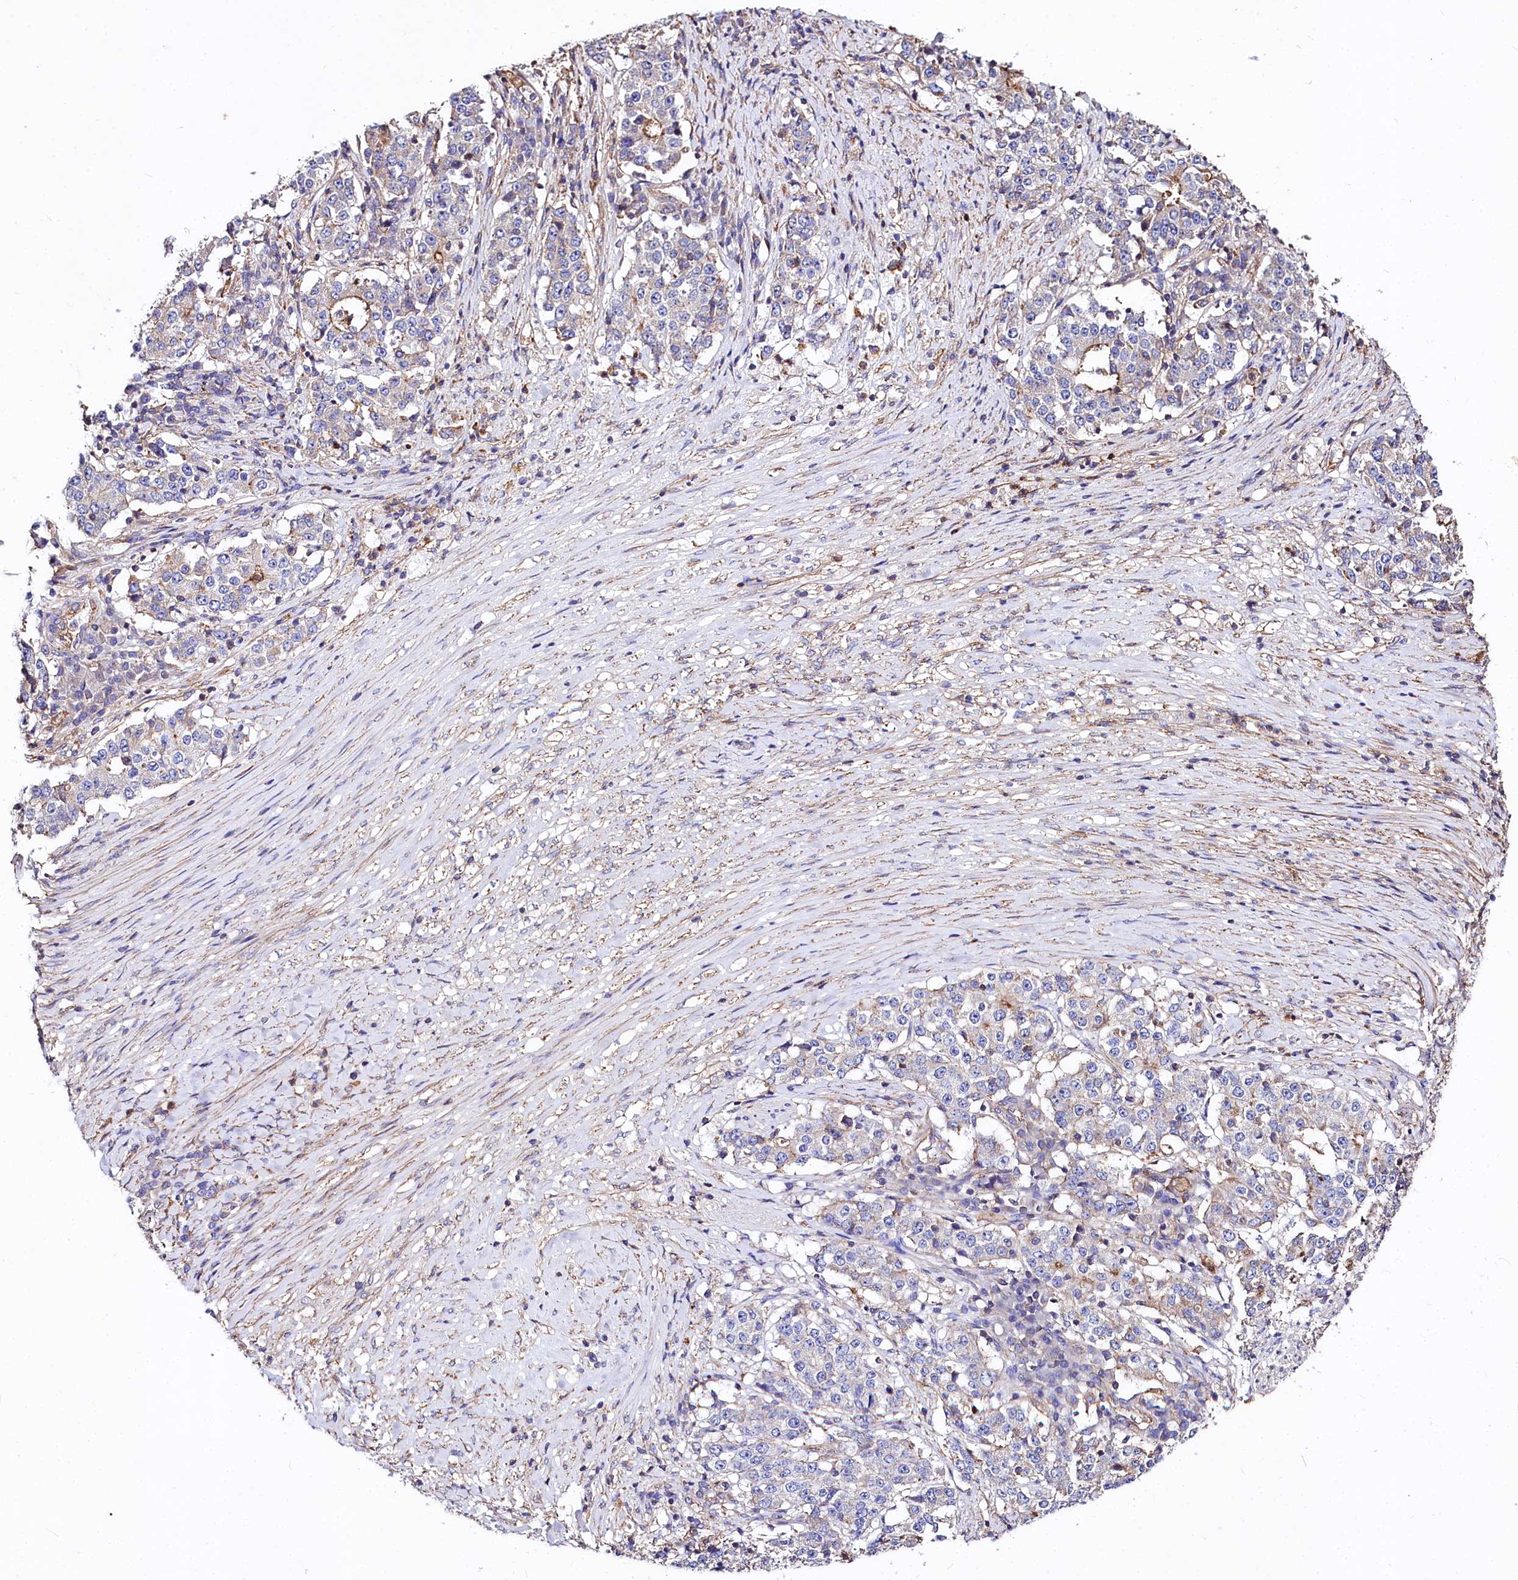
{"staining": {"intensity": "moderate", "quantity": "<25%", "location": "cytoplasmic/membranous"}, "tissue": "stomach cancer", "cell_type": "Tumor cells", "image_type": "cancer", "snomed": [{"axis": "morphology", "description": "Adenocarcinoma, NOS"}, {"axis": "topography", "description": "Stomach"}], "caption": "A high-resolution histopathology image shows immunohistochemistry (IHC) staining of stomach adenocarcinoma, which exhibits moderate cytoplasmic/membranous staining in about <25% of tumor cells.", "gene": "FCHSD2", "patient": {"sex": "male", "age": 59}}